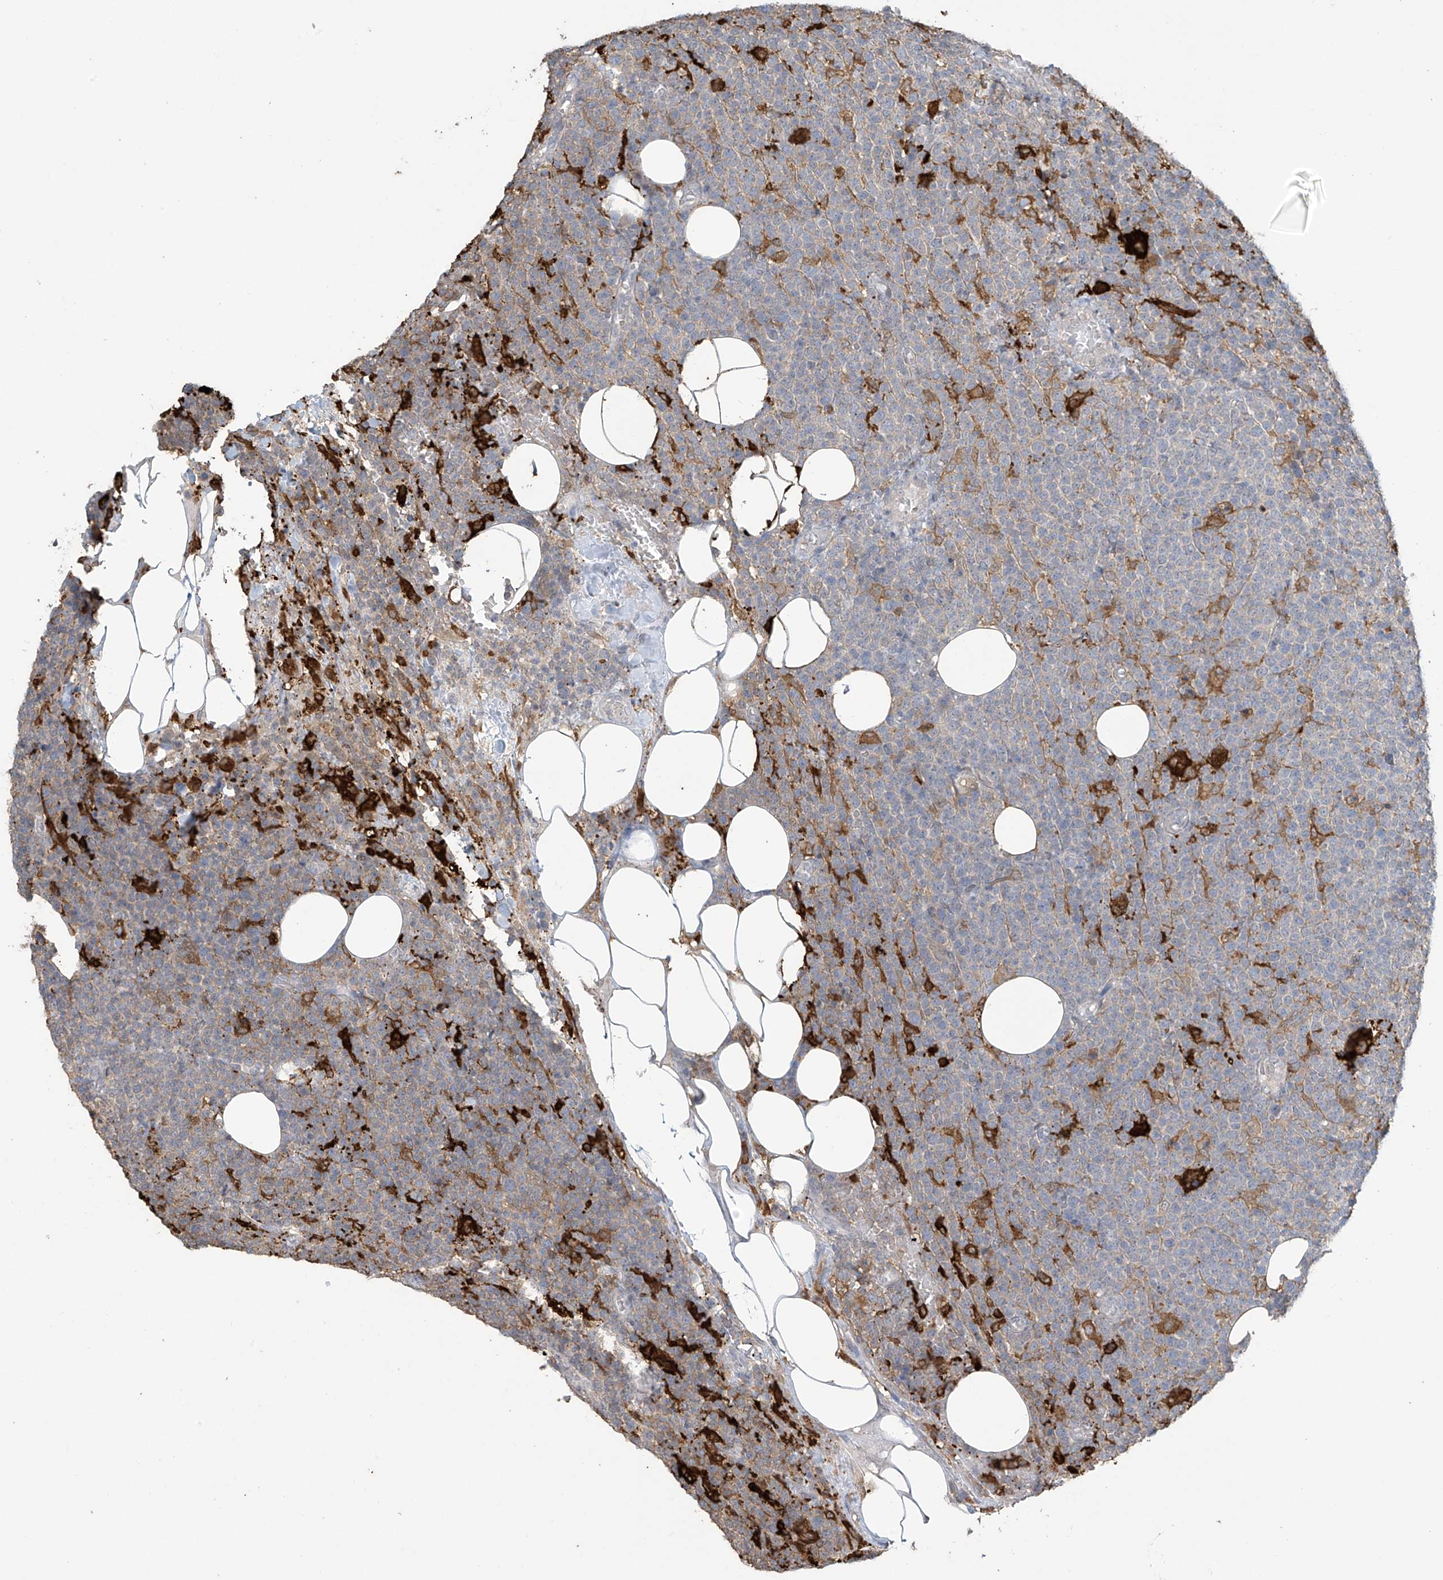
{"staining": {"intensity": "negative", "quantity": "none", "location": "none"}, "tissue": "lymphoma", "cell_type": "Tumor cells", "image_type": "cancer", "snomed": [{"axis": "morphology", "description": "Malignant lymphoma, non-Hodgkin's type, High grade"}, {"axis": "topography", "description": "Lymph node"}], "caption": "Immunohistochemistry micrograph of neoplastic tissue: malignant lymphoma, non-Hodgkin's type (high-grade) stained with DAB displays no significant protein expression in tumor cells.", "gene": "TAGAP", "patient": {"sex": "male", "age": 61}}